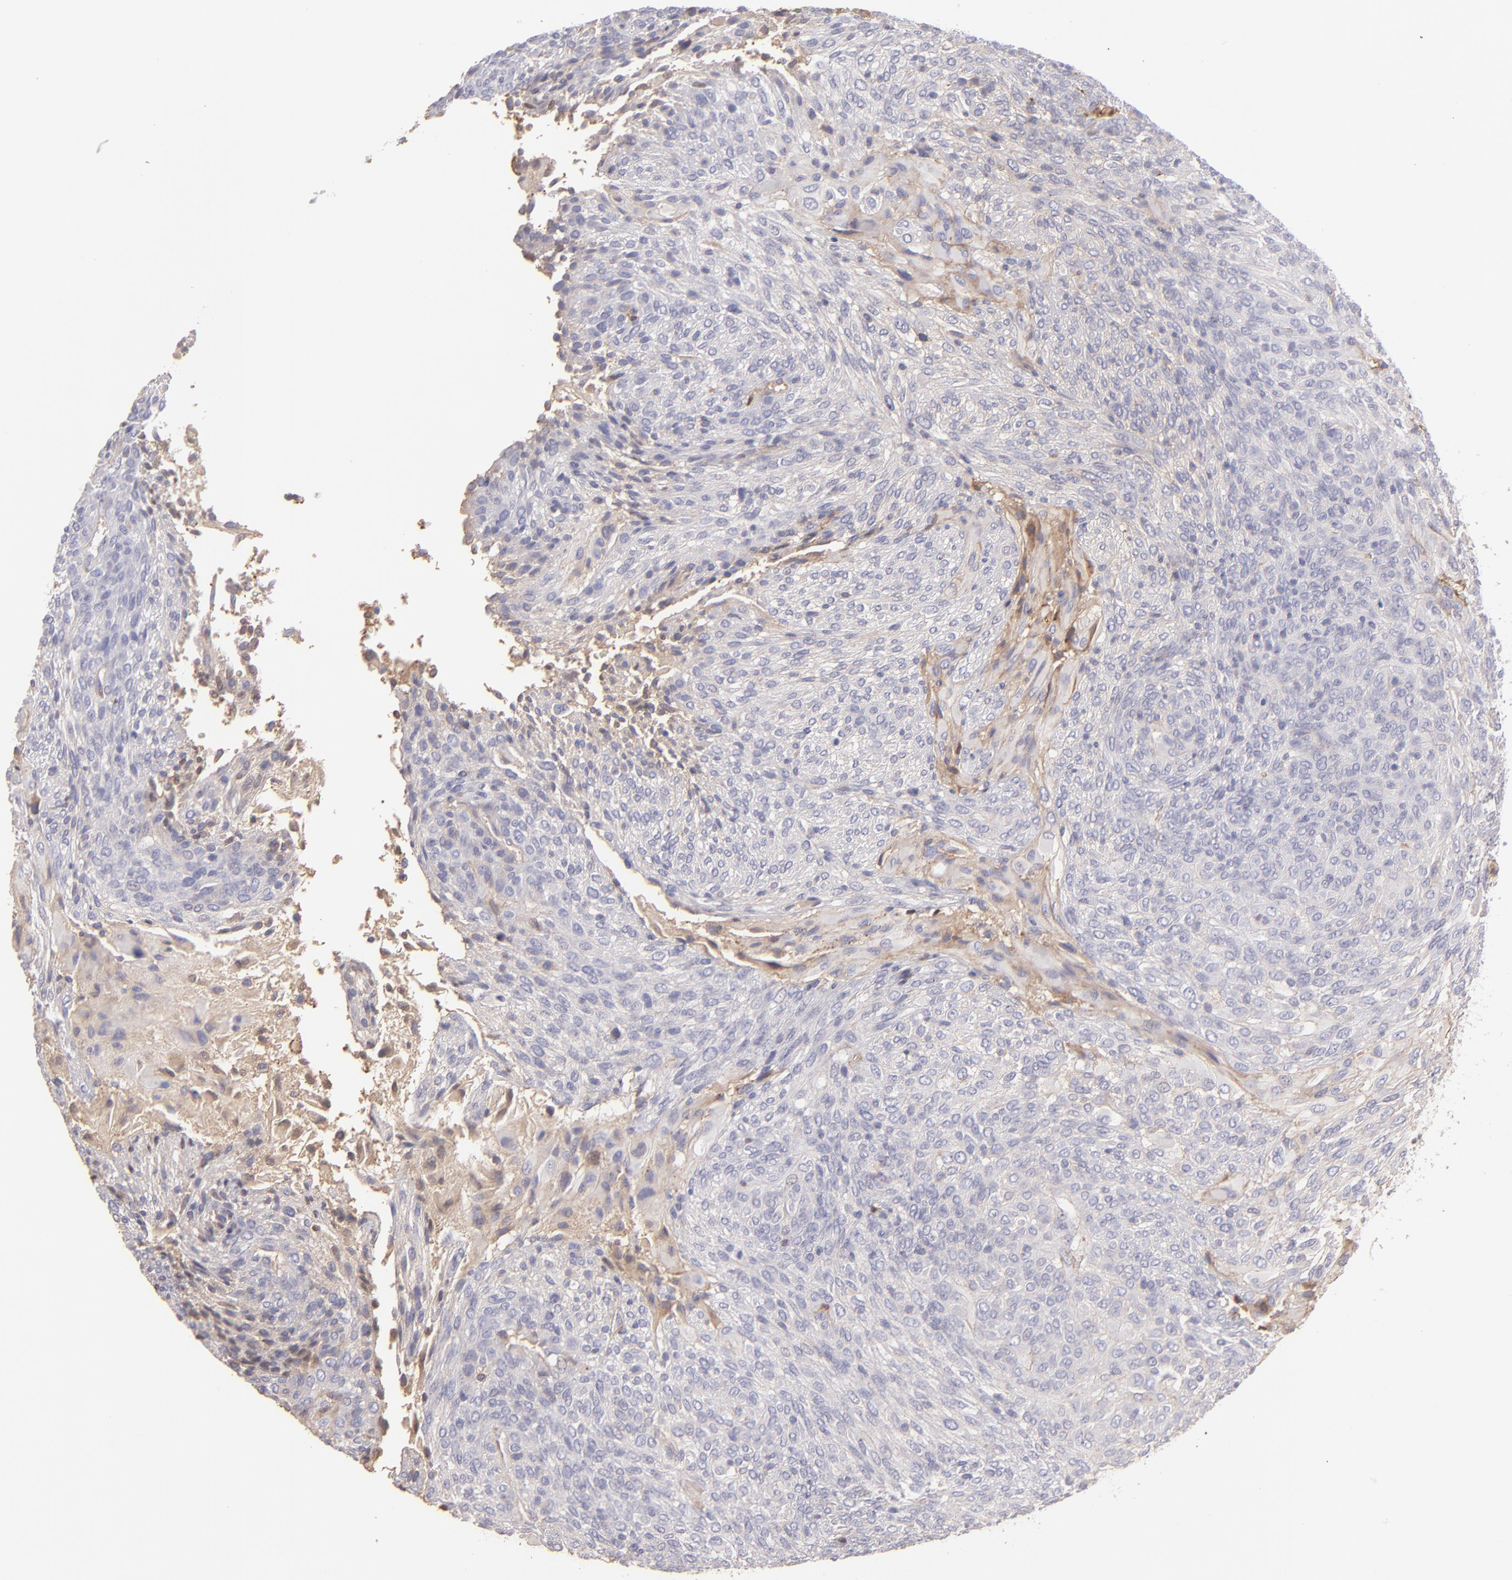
{"staining": {"intensity": "negative", "quantity": "none", "location": "none"}, "tissue": "glioma", "cell_type": "Tumor cells", "image_type": "cancer", "snomed": [{"axis": "morphology", "description": "Glioma, malignant, High grade"}, {"axis": "topography", "description": "Cerebral cortex"}], "caption": "Glioma was stained to show a protein in brown. There is no significant expression in tumor cells.", "gene": "ABCC4", "patient": {"sex": "female", "age": 55}}